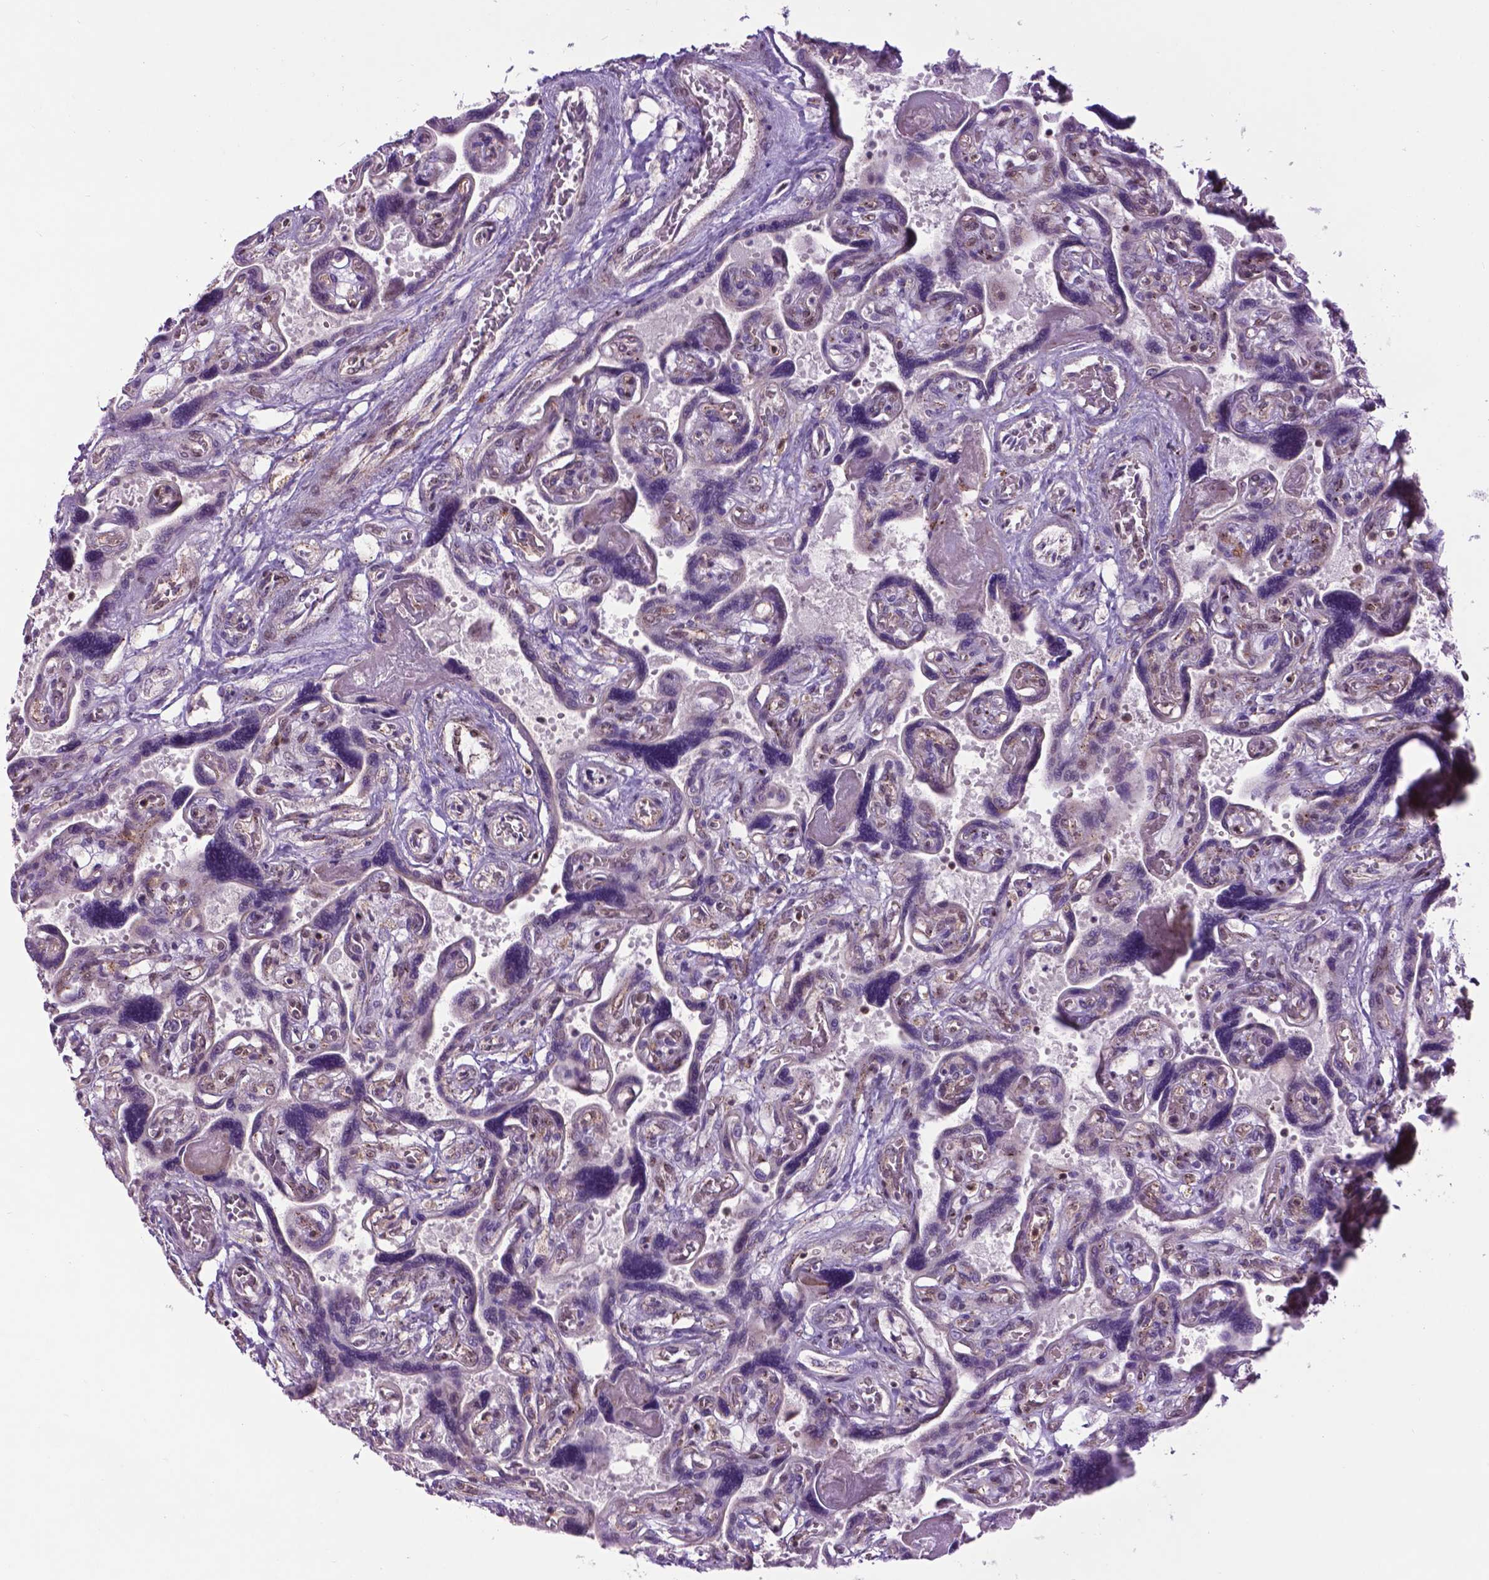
{"staining": {"intensity": "strong", "quantity": ">75%", "location": "nuclear"}, "tissue": "placenta", "cell_type": "Decidual cells", "image_type": "normal", "snomed": [{"axis": "morphology", "description": "Normal tissue, NOS"}, {"axis": "topography", "description": "Placenta"}], "caption": "Decidual cells exhibit strong nuclear positivity in about >75% of cells in benign placenta.", "gene": "EAF1", "patient": {"sex": "female", "age": 32}}